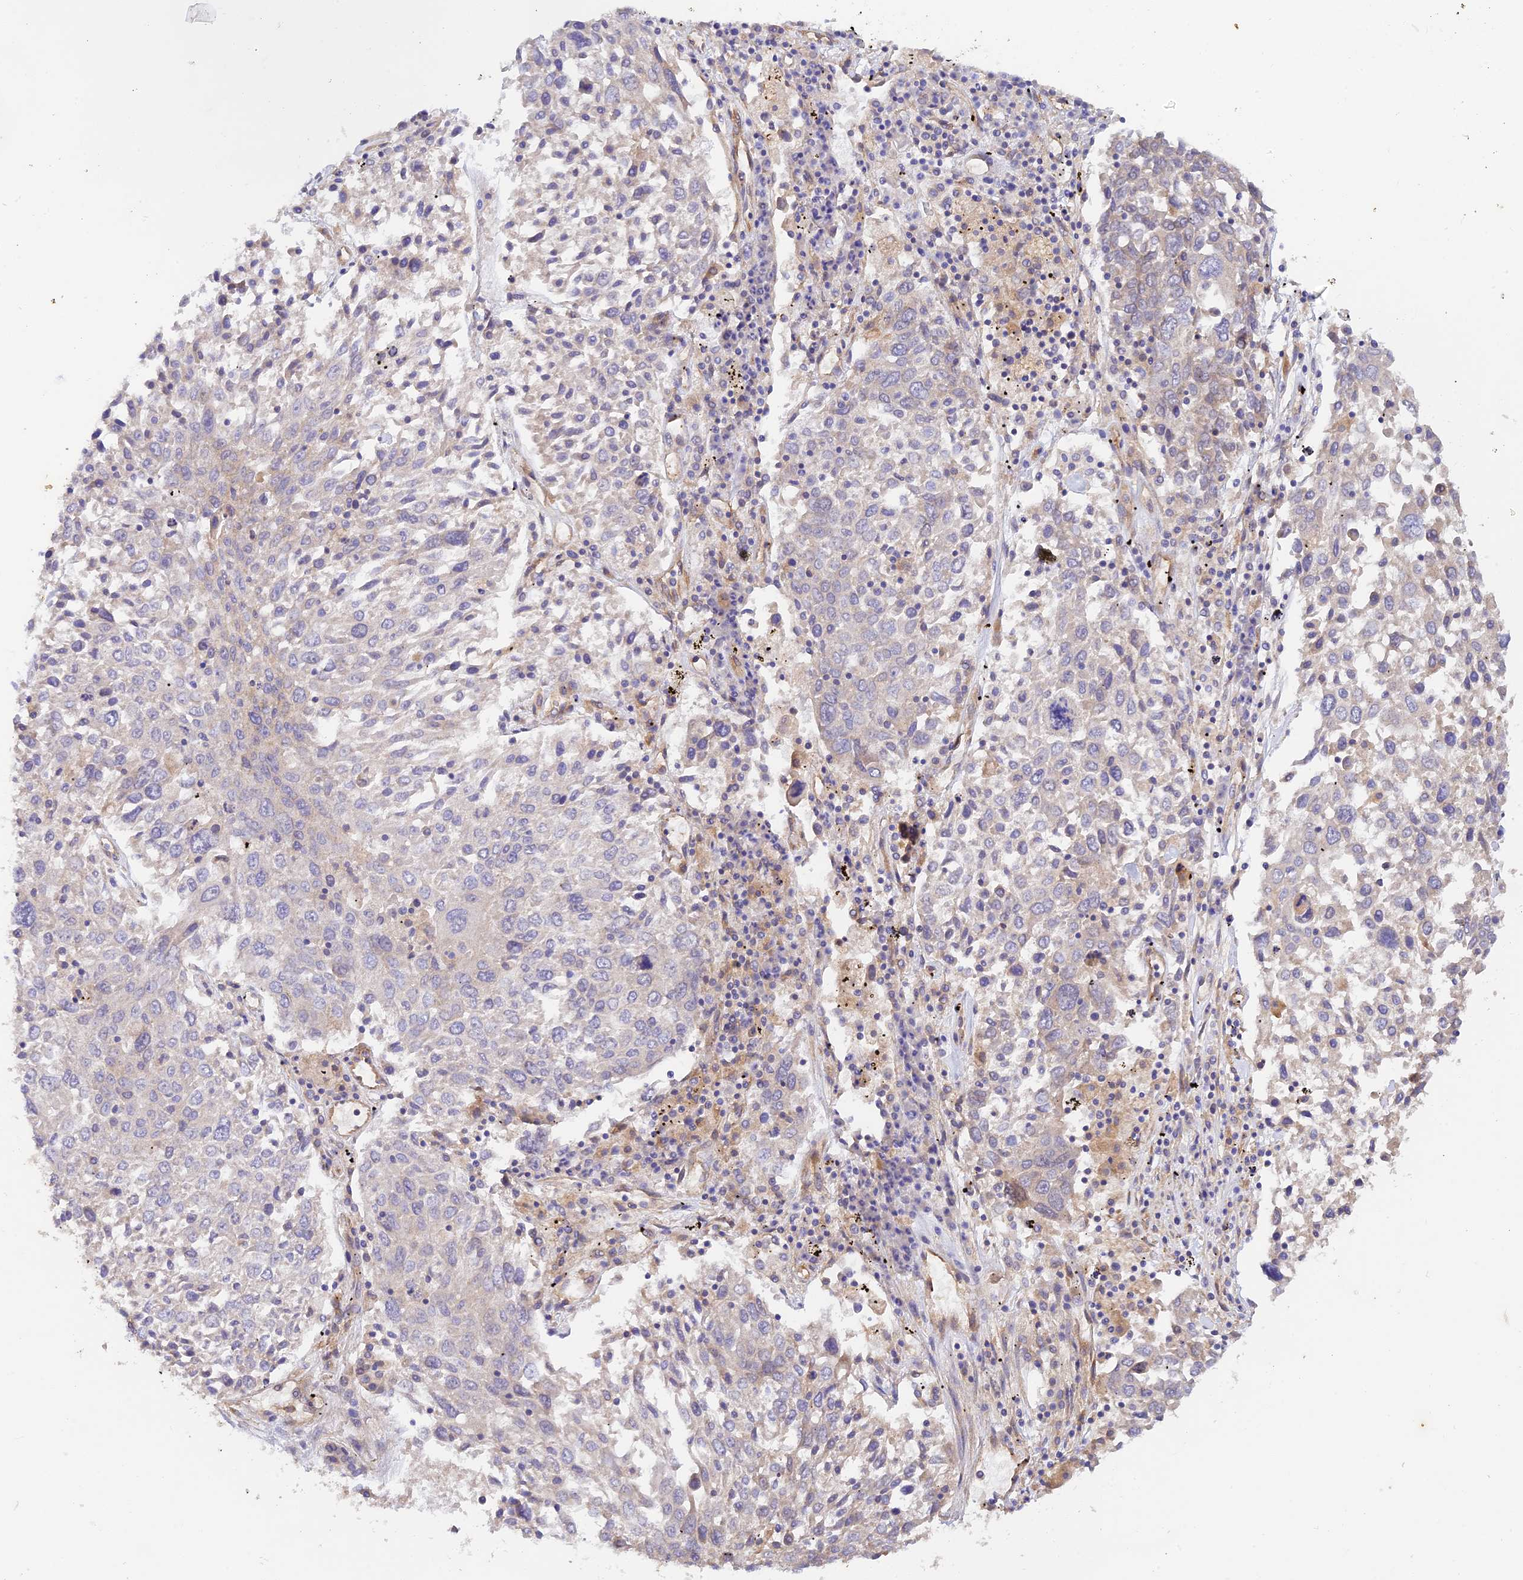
{"staining": {"intensity": "negative", "quantity": "none", "location": "none"}, "tissue": "lung cancer", "cell_type": "Tumor cells", "image_type": "cancer", "snomed": [{"axis": "morphology", "description": "Squamous cell carcinoma, NOS"}, {"axis": "topography", "description": "Lung"}], "caption": "IHC of human squamous cell carcinoma (lung) shows no positivity in tumor cells. (DAB immunohistochemistry with hematoxylin counter stain).", "gene": "MYO9A", "patient": {"sex": "male", "age": 65}}